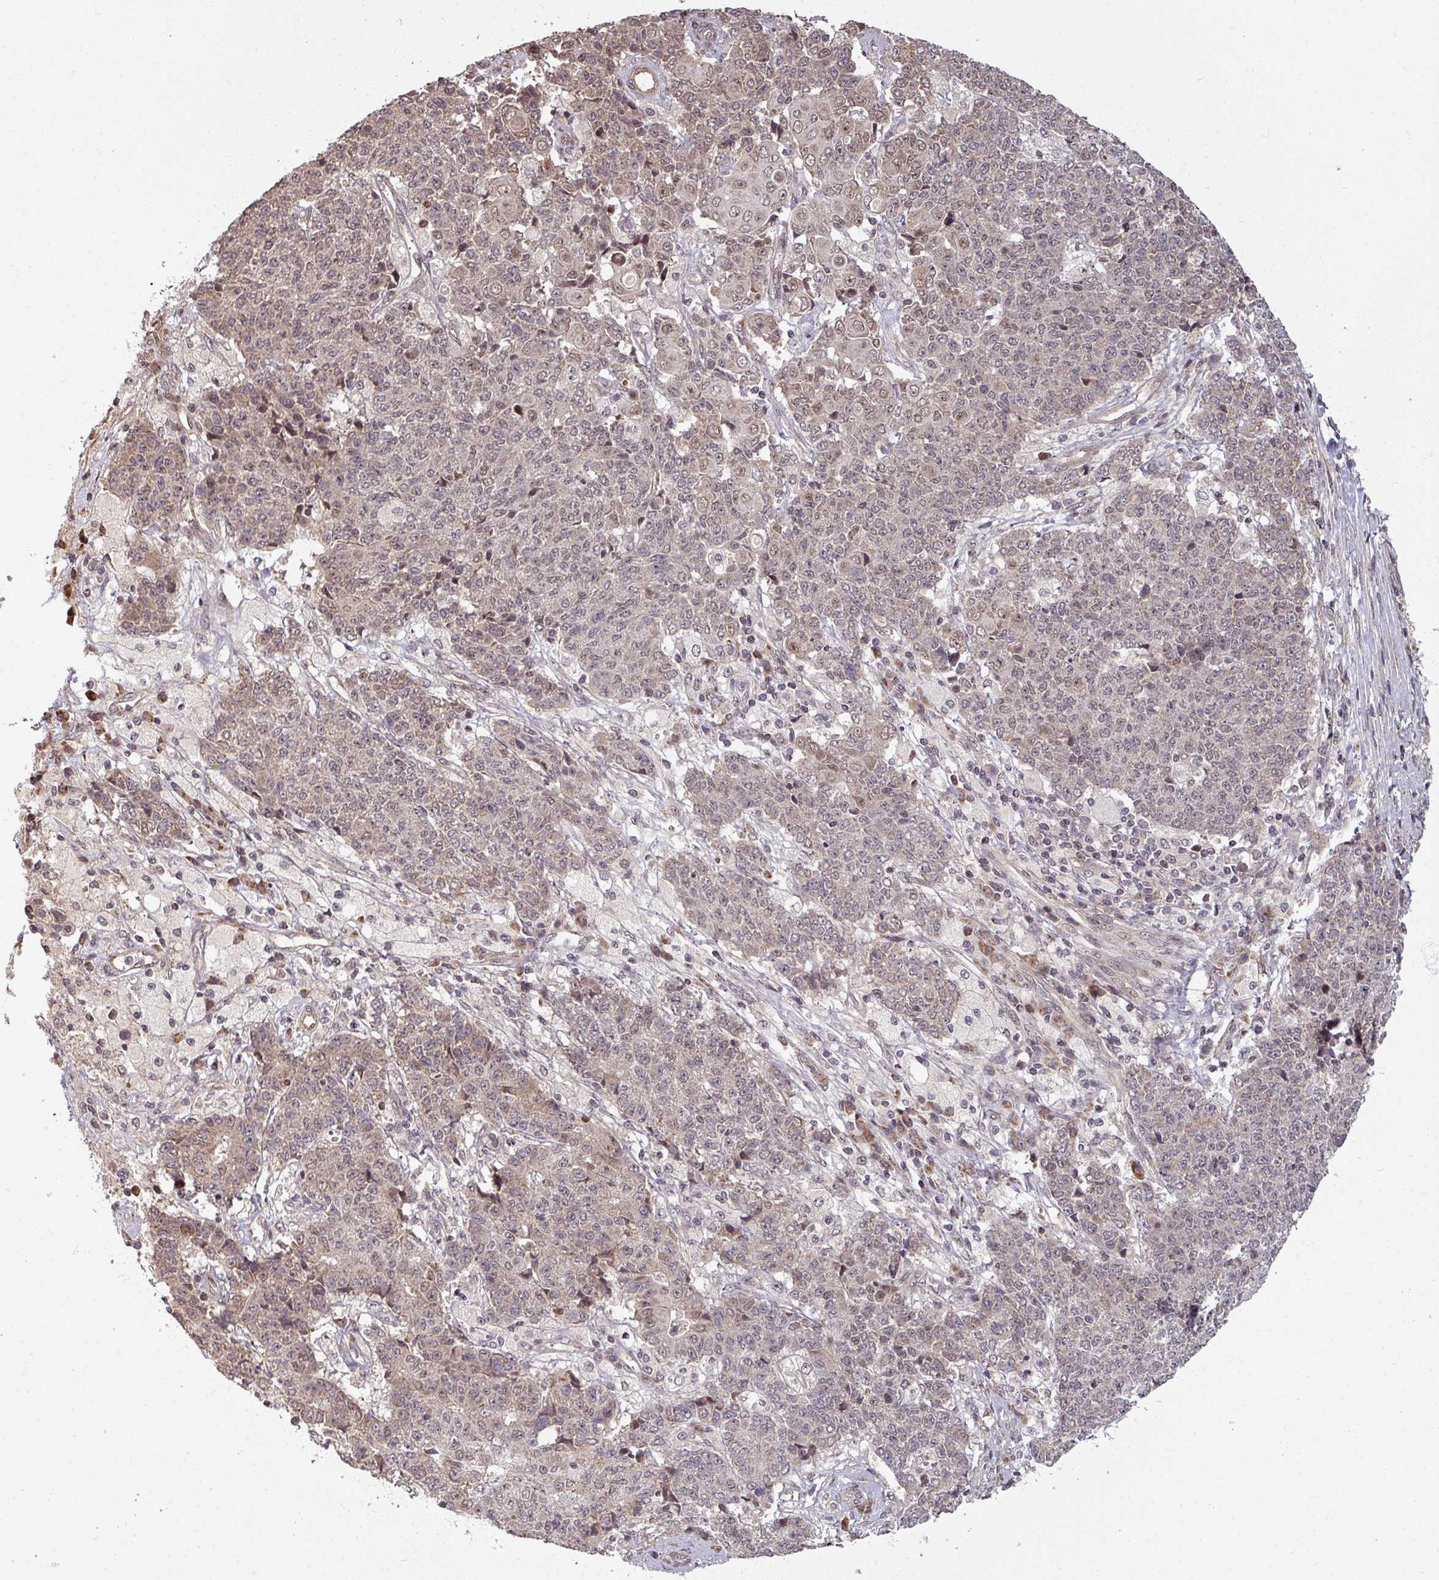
{"staining": {"intensity": "weak", "quantity": "25%-75%", "location": "cytoplasmic/membranous,nuclear"}, "tissue": "ovarian cancer", "cell_type": "Tumor cells", "image_type": "cancer", "snomed": [{"axis": "morphology", "description": "Carcinoma, endometroid"}, {"axis": "topography", "description": "Ovary"}], "caption": "This photomicrograph shows ovarian cancer (endometroid carcinoma) stained with immunohistochemistry (IHC) to label a protein in brown. The cytoplasmic/membranous and nuclear of tumor cells show weak positivity for the protein. Nuclei are counter-stained blue.", "gene": "SWI5", "patient": {"sex": "female", "age": 42}}